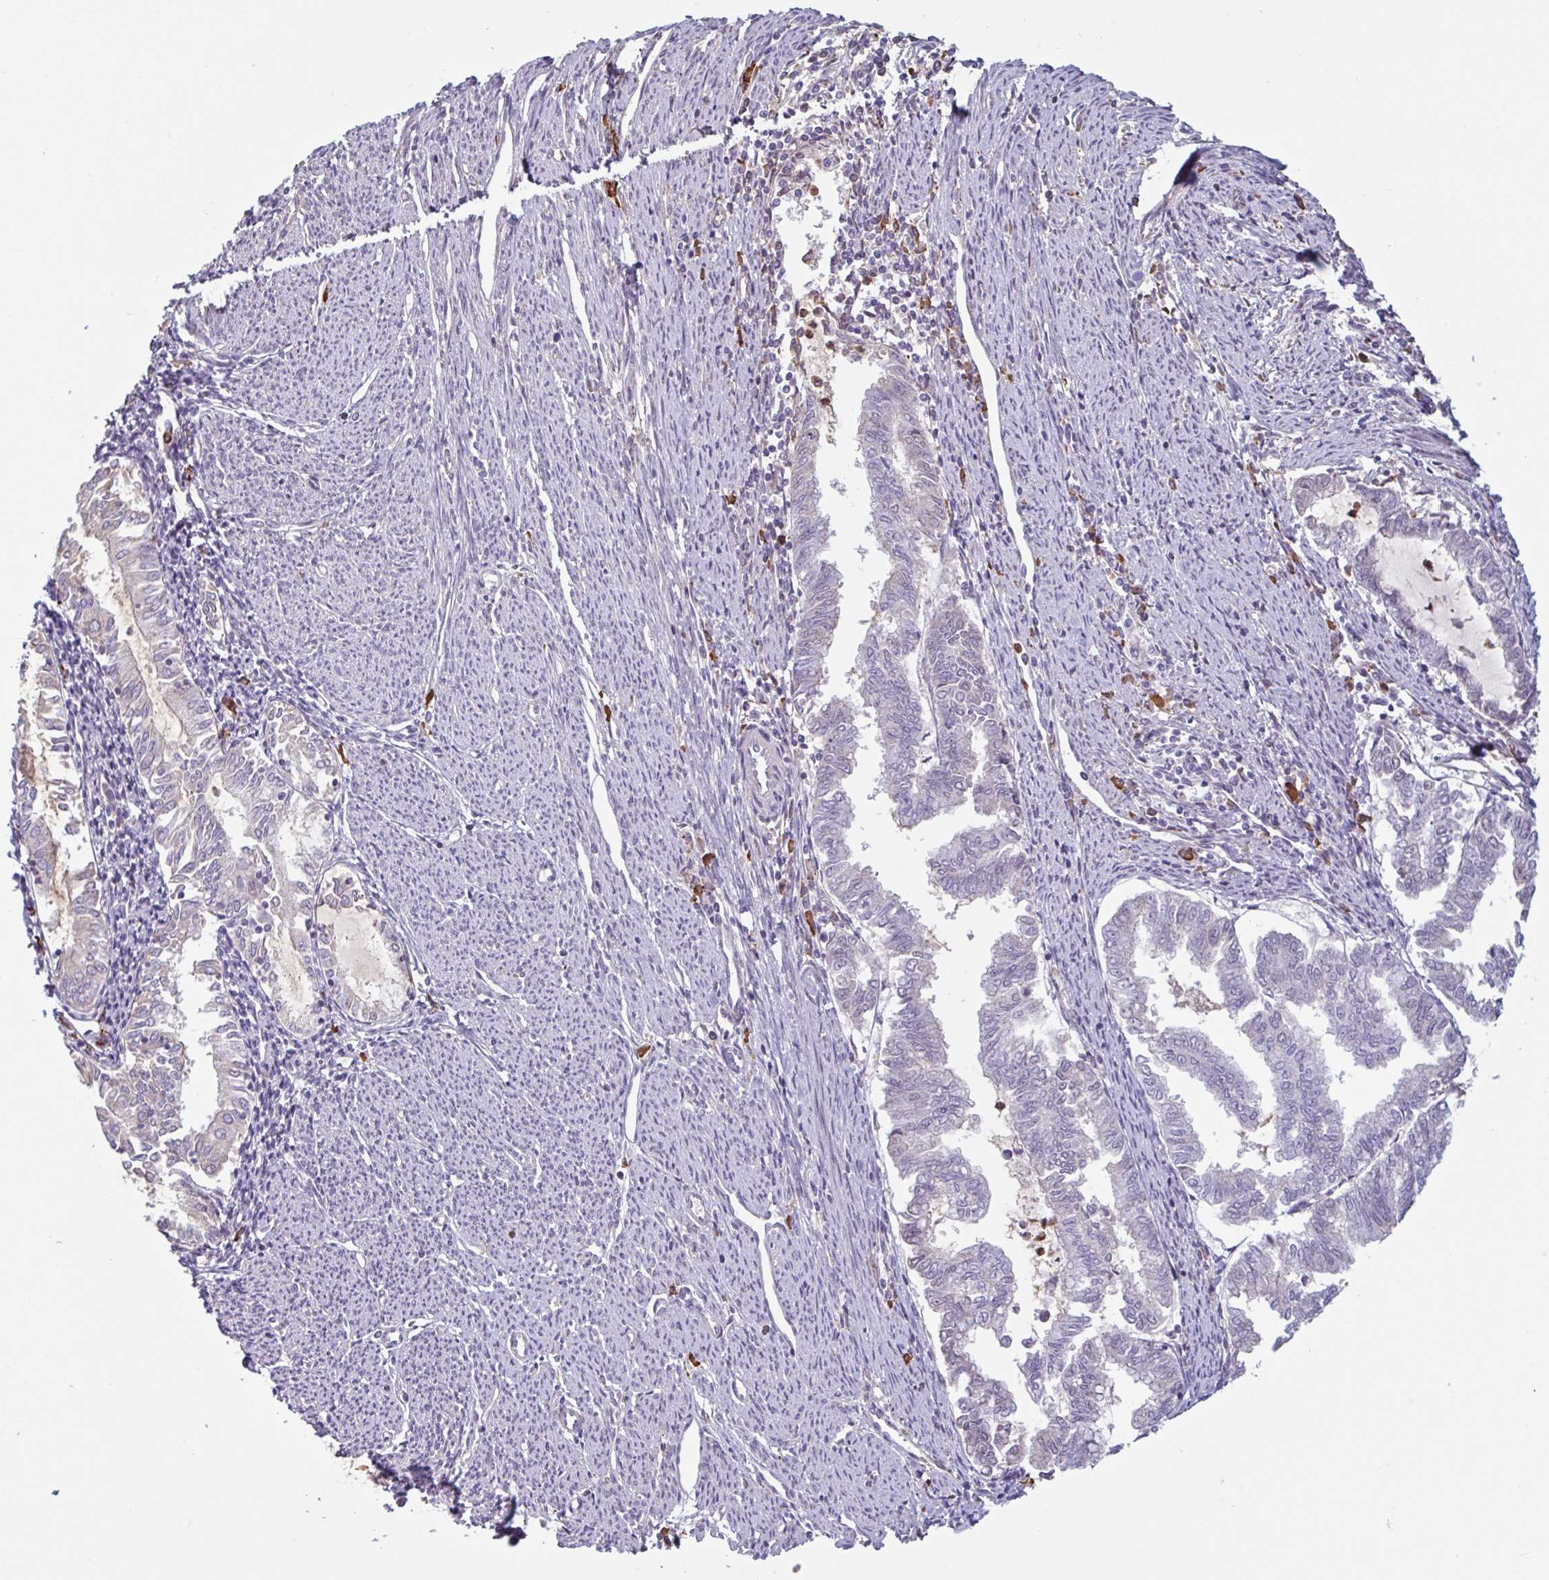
{"staining": {"intensity": "negative", "quantity": "none", "location": "none"}, "tissue": "endometrial cancer", "cell_type": "Tumor cells", "image_type": "cancer", "snomed": [{"axis": "morphology", "description": "Adenocarcinoma, NOS"}, {"axis": "topography", "description": "Endometrium"}], "caption": "Immunohistochemistry (IHC) image of neoplastic tissue: human endometrial cancer stained with DAB (3,3'-diaminobenzidine) reveals no significant protein expression in tumor cells.", "gene": "TAF1D", "patient": {"sex": "female", "age": 79}}